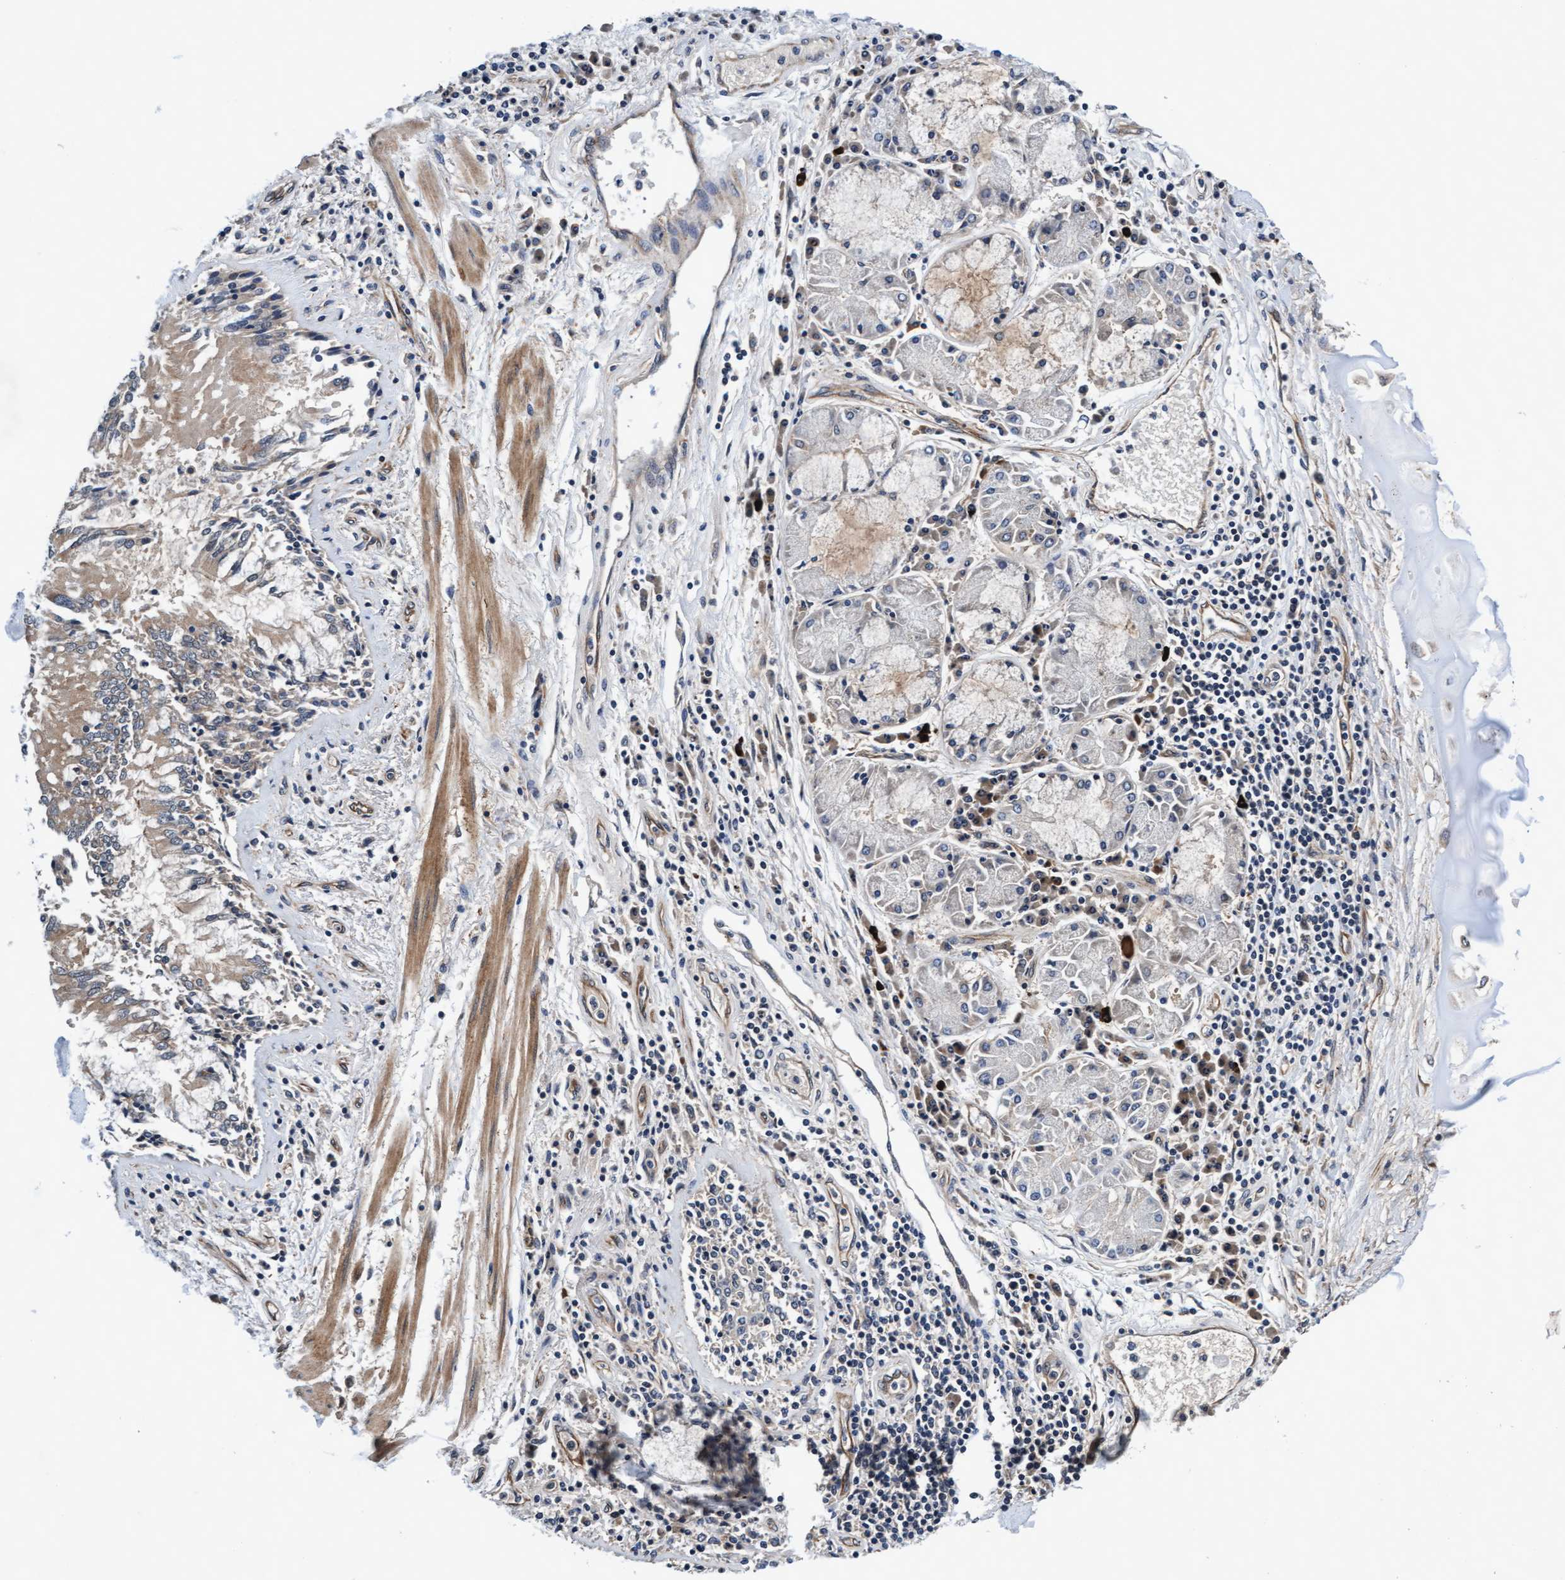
{"staining": {"intensity": "weak", "quantity": "<25%", "location": "cytoplasmic/membranous"}, "tissue": "lung cancer", "cell_type": "Tumor cells", "image_type": "cancer", "snomed": [{"axis": "morphology", "description": "Normal tissue, NOS"}, {"axis": "morphology", "description": "Squamous cell carcinoma, NOS"}, {"axis": "topography", "description": "Lymph node"}, {"axis": "topography", "description": "Cartilage tissue"}, {"axis": "topography", "description": "Bronchus"}, {"axis": "topography", "description": "Lung"}, {"axis": "topography", "description": "Peripheral nerve tissue"}], "caption": "Tumor cells are negative for protein expression in human lung cancer. (Immunohistochemistry, brightfield microscopy, high magnification).", "gene": "EFCAB13", "patient": {"sex": "female", "age": 49}}